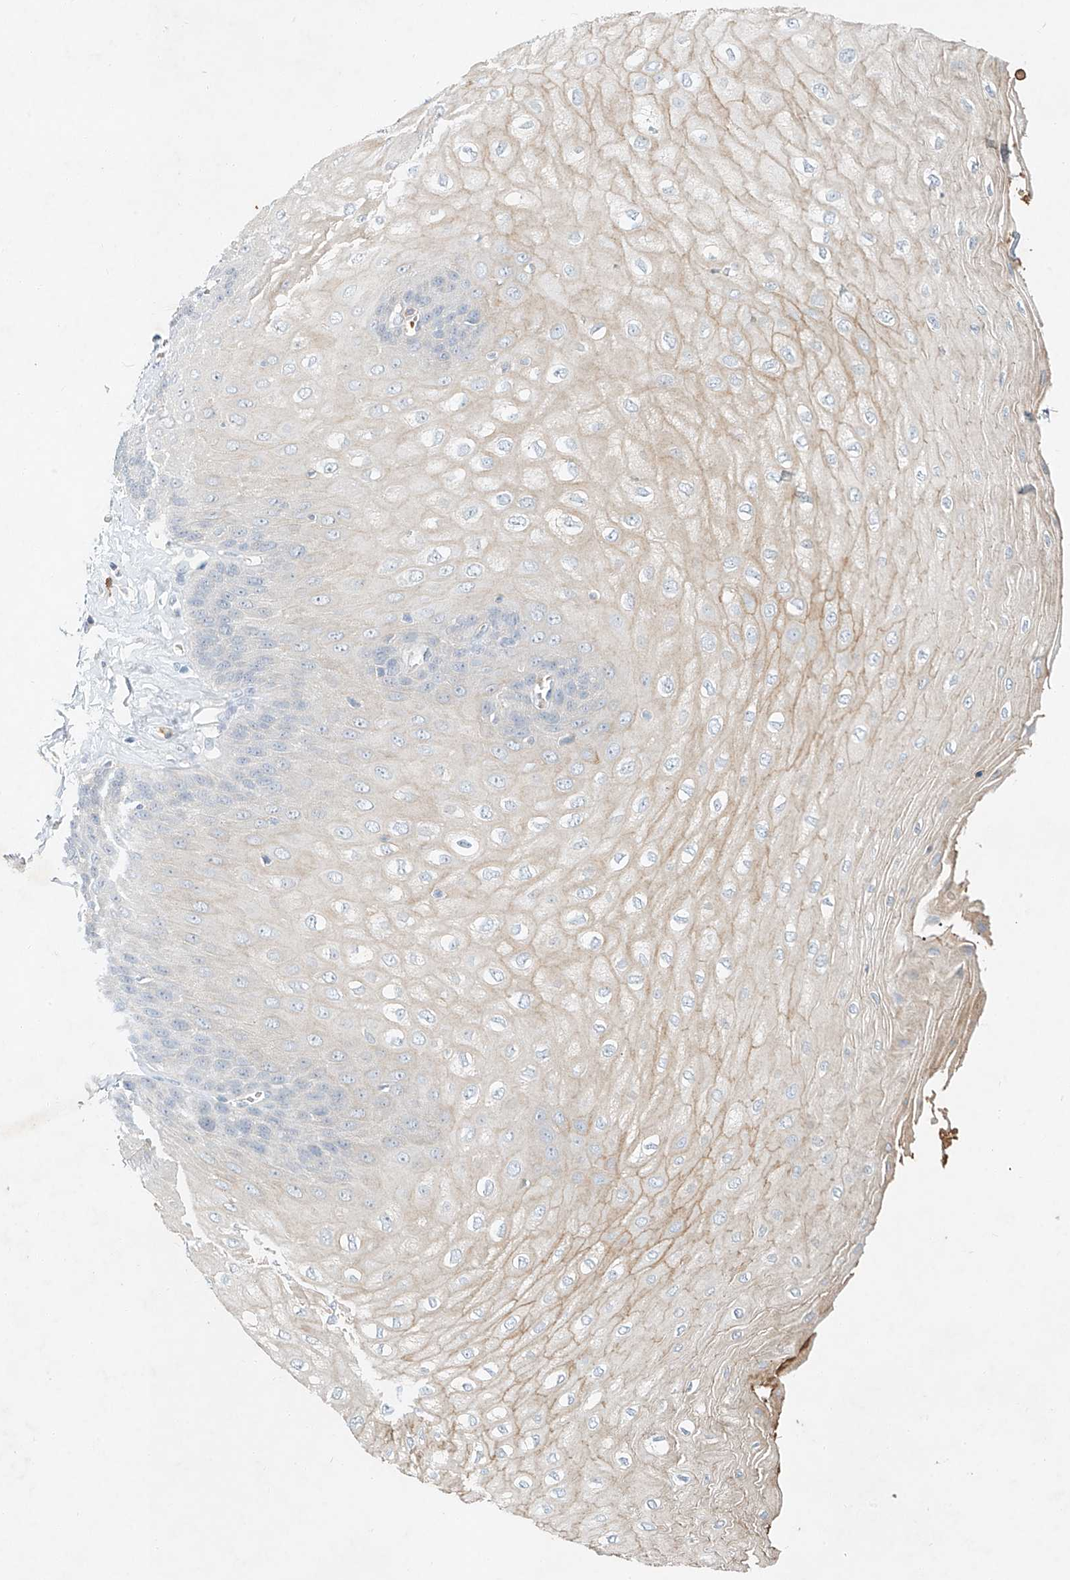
{"staining": {"intensity": "weak", "quantity": "25%-75%", "location": "cytoplasmic/membranous"}, "tissue": "esophagus", "cell_type": "Squamous epithelial cells", "image_type": "normal", "snomed": [{"axis": "morphology", "description": "Normal tissue, NOS"}, {"axis": "topography", "description": "Esophagus"}], "caption": "Immunohistochemical staining of unremarkable esophagus reveals low levels of weak cytoplasmic/membranous staining in about 25%-75% of squamous epithelial cells.", "gene": "SYTL3", "patient": {"sex": "male", "age": 60}}